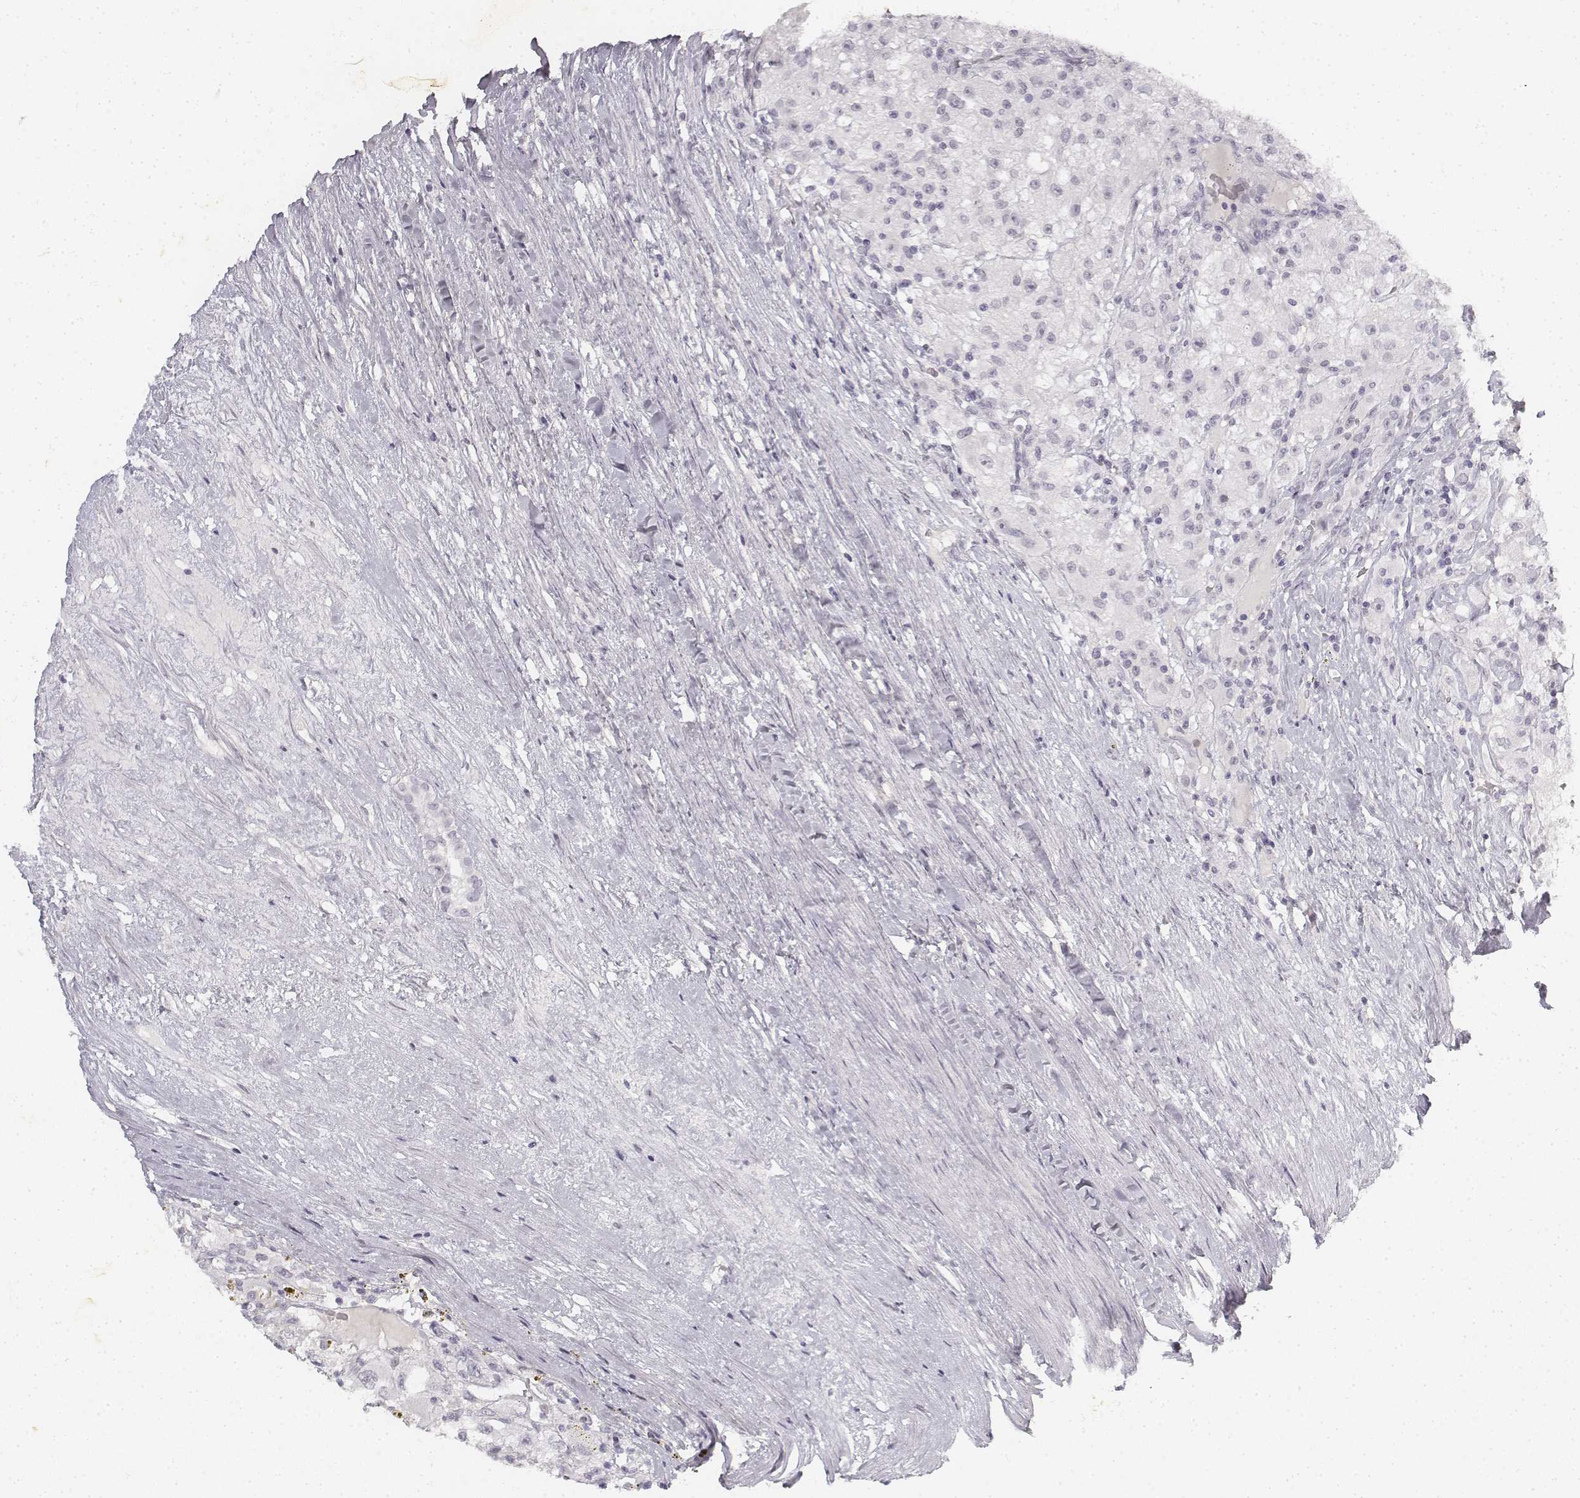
{"staining": {"intensity": "negative", "quantity": "none", "location": "none"}, "tissue": "renal cancer", "cell_type": "Tumor cells", "image_type": "cancer", "snomed": [{"axis": "morphology", "description": "Adenocarcinoma, NOS"}, {"axis": "topography", "description": "Kidney"}], "caption": "Immunohistochemistry micrograph of human adenocarcinoma (renal) stained for a protein (brown), which displays no staining in tumor cells.", "gene": "KRT84", "patient": {"sex": "female", "age": 67}}